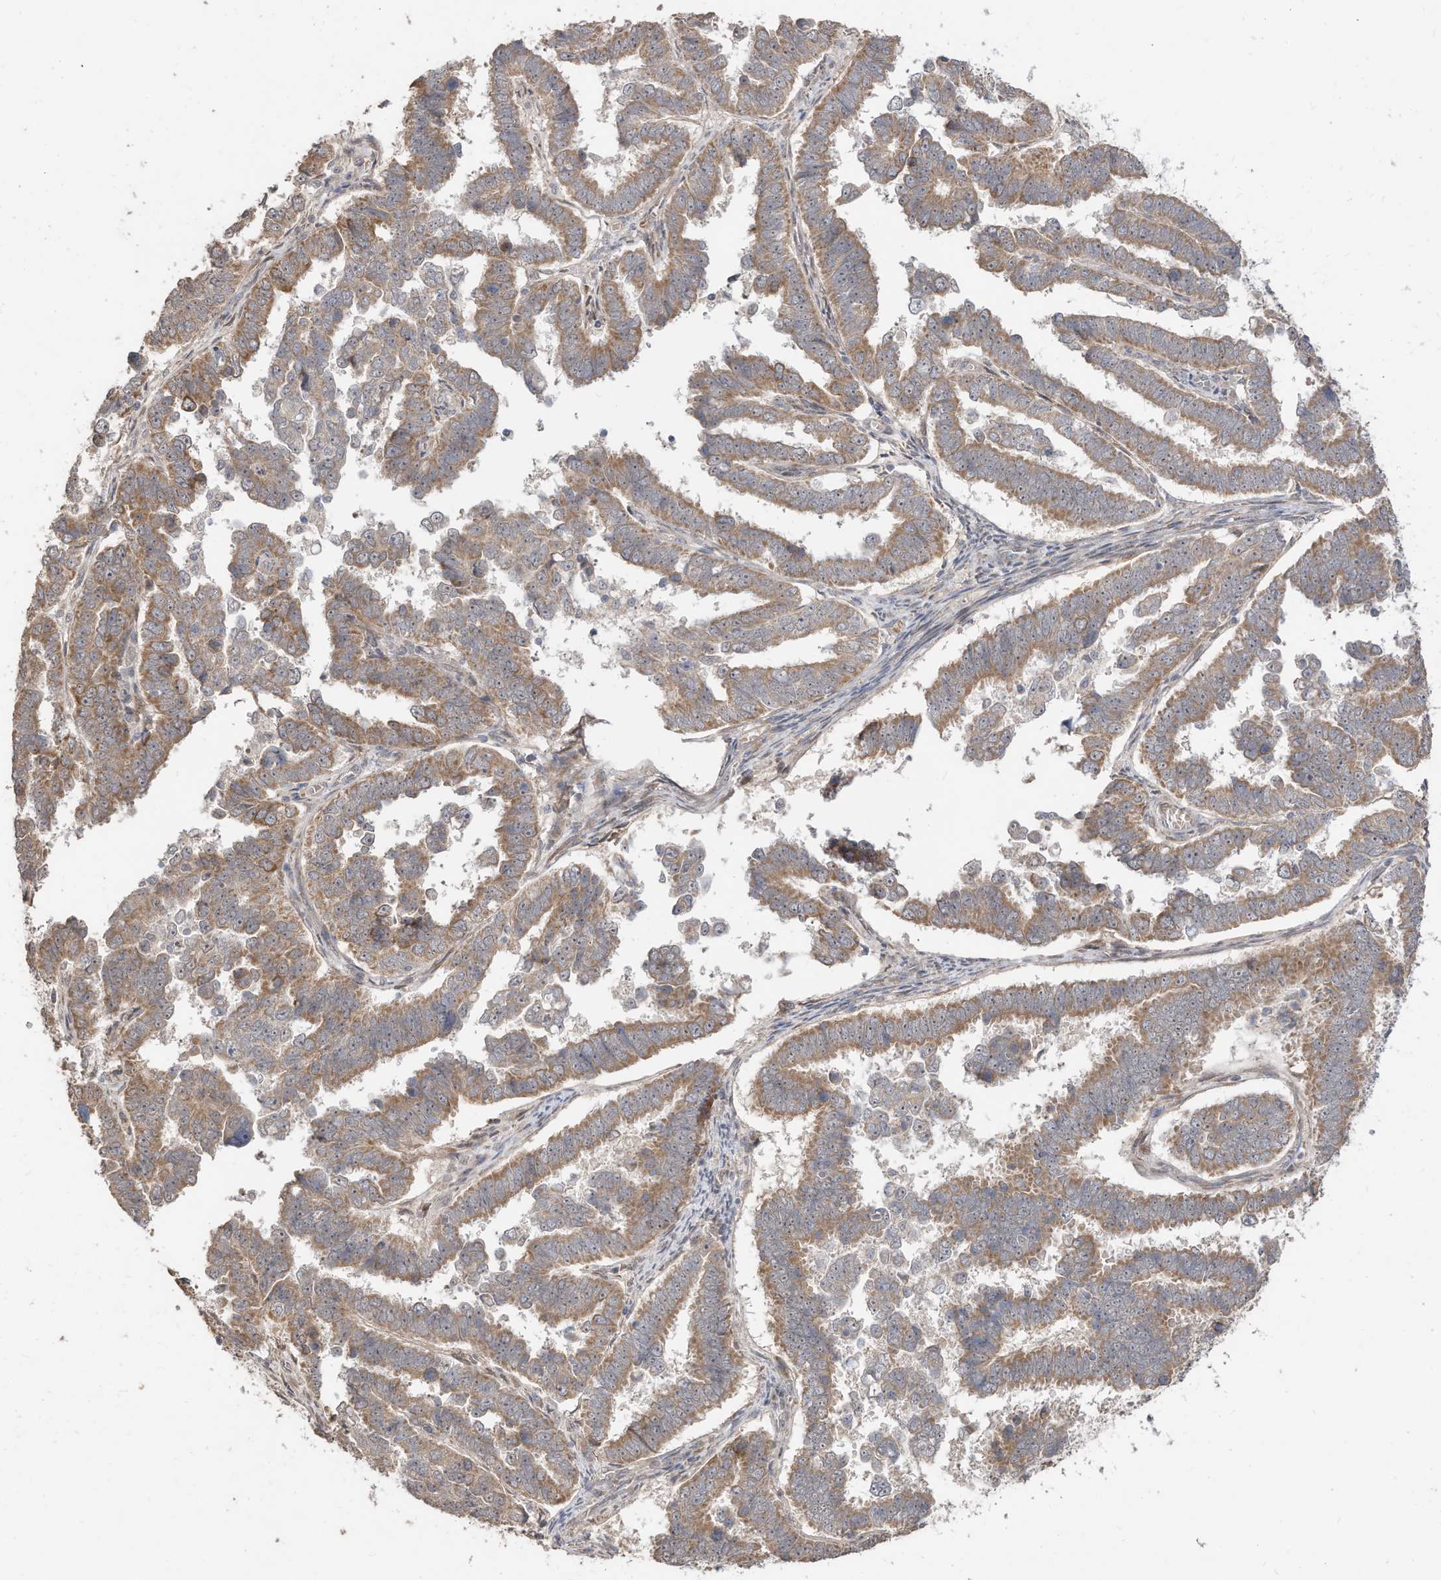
{"staining": {"intensity": "moderate", "quantity": ">75%", "location": "cytoplasmic/membranous"}, "tissue": "endometrial cancer", "cell_type": "Tumor cells", "image_type": "cancer", "snomed": [{"axis": "morphology", "description": "Adenocarcinoma, NOS"}, {"axis": "topography", "description": "Endometrium"}], "caption": "A brown stain labels moderate cytoplasmic/membranous expression of a protein in human endometrial cancer (adenocarcinoma) tumor cells. Immunohistochemistry (ihc) stains the protein in brown and the nuclei are stained blue.", "gene": "CAGE1", "patient": {"sex": "female", "age": 75}}